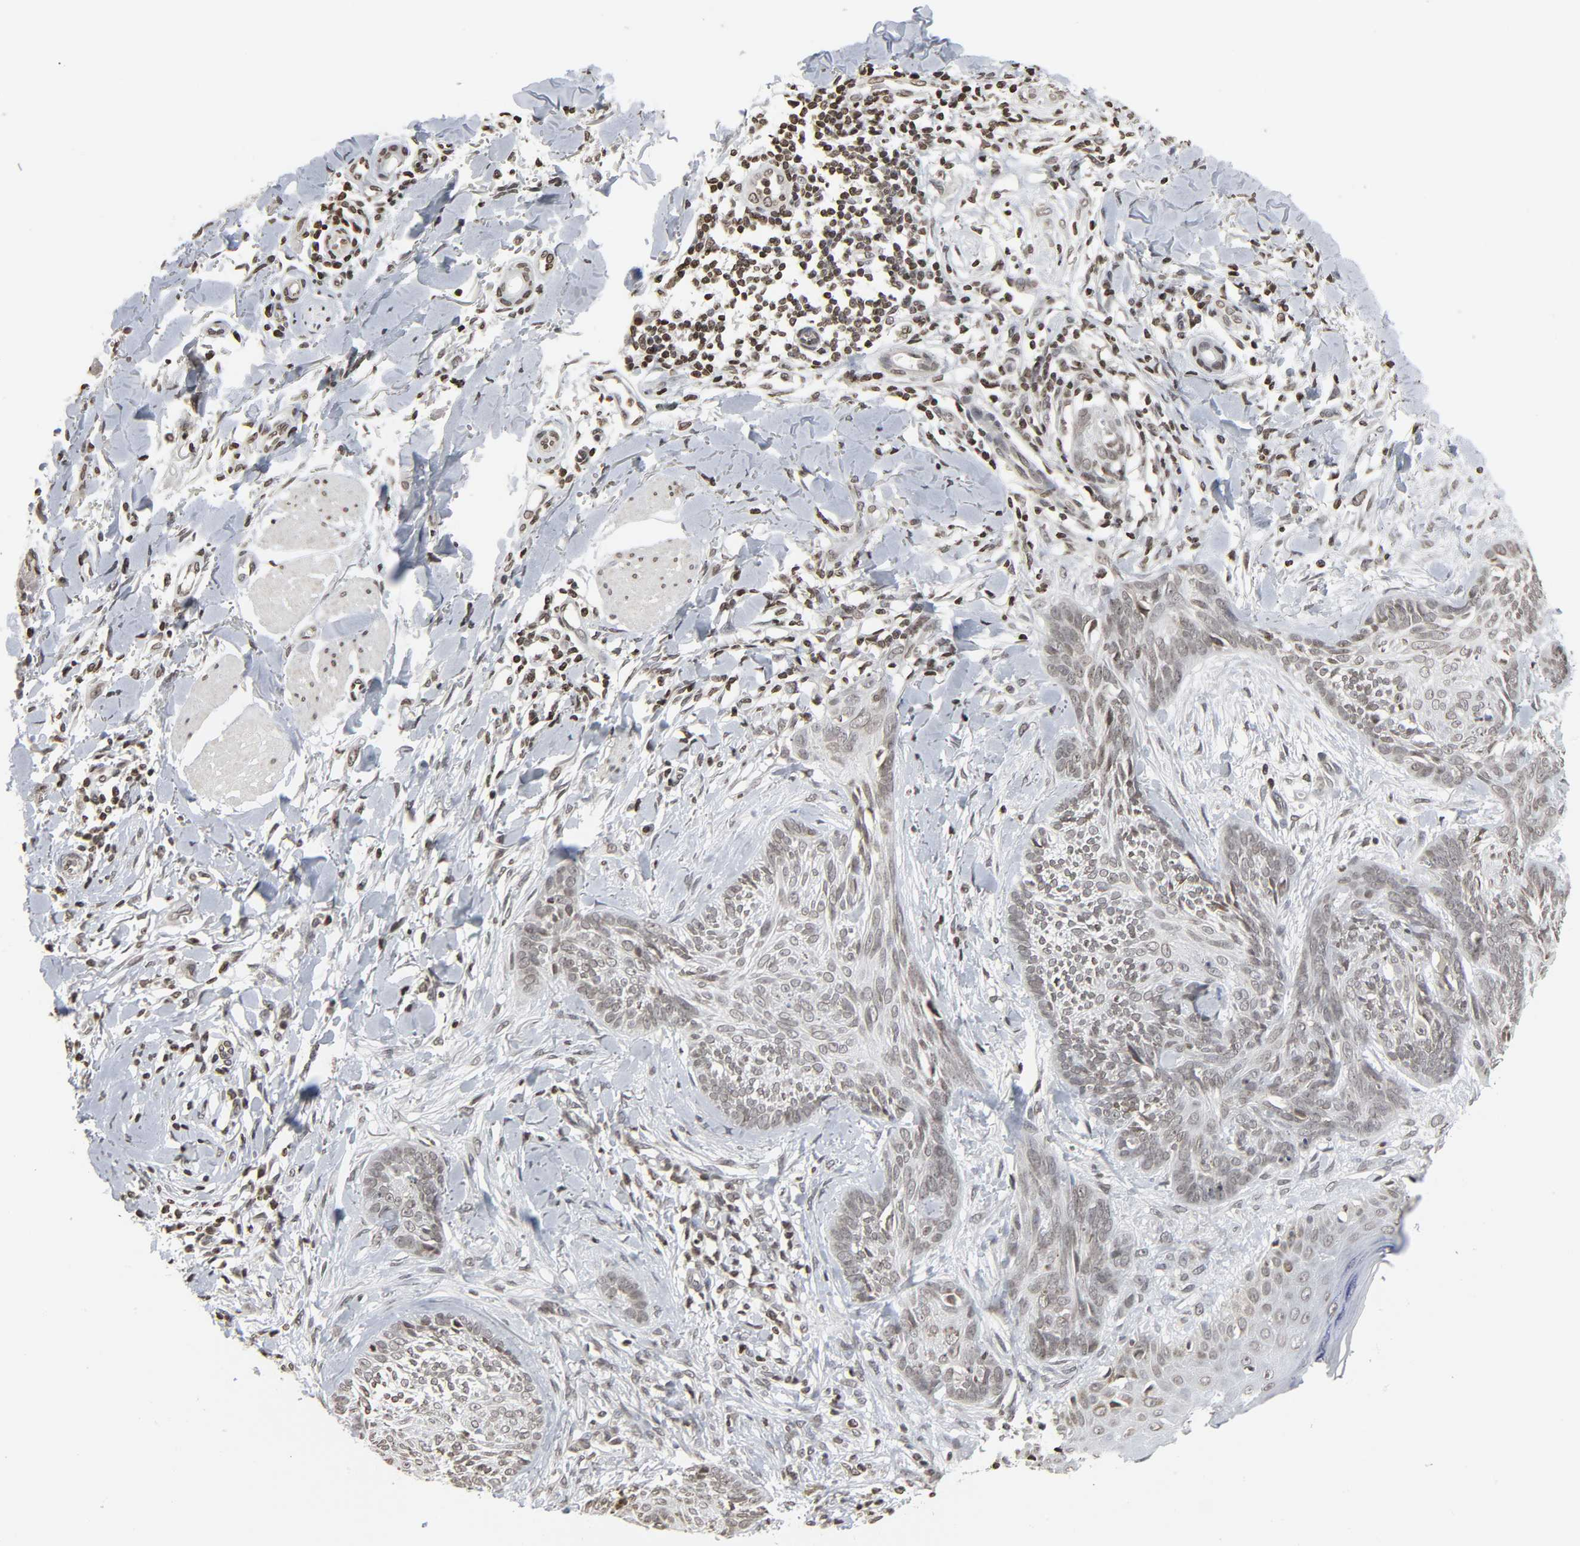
{"staining": {"intensity": "weak", "quantity": ">75%", "location": "nuclear"}, "tissue": "skin cancer", "cell_type": "Tumor cells", "image_type": "cancer", "snomed": [{"axis": "morphology", "description": "Normal tissue, NOS"}, {"axis": "morphology", "description": "Basal cell carcinoma"}, {"axis": "topography", "description": "Skin"}], "caption": "Skin cancer (basal cell carcinoma) stained for a protein exhibits weak nuclear positivity in tumor cells. The protein is shown in brown color, while the nuclei are stained blue.", "gene": "ELAVL1", "patient": {"sex": "male", "age": 71}}